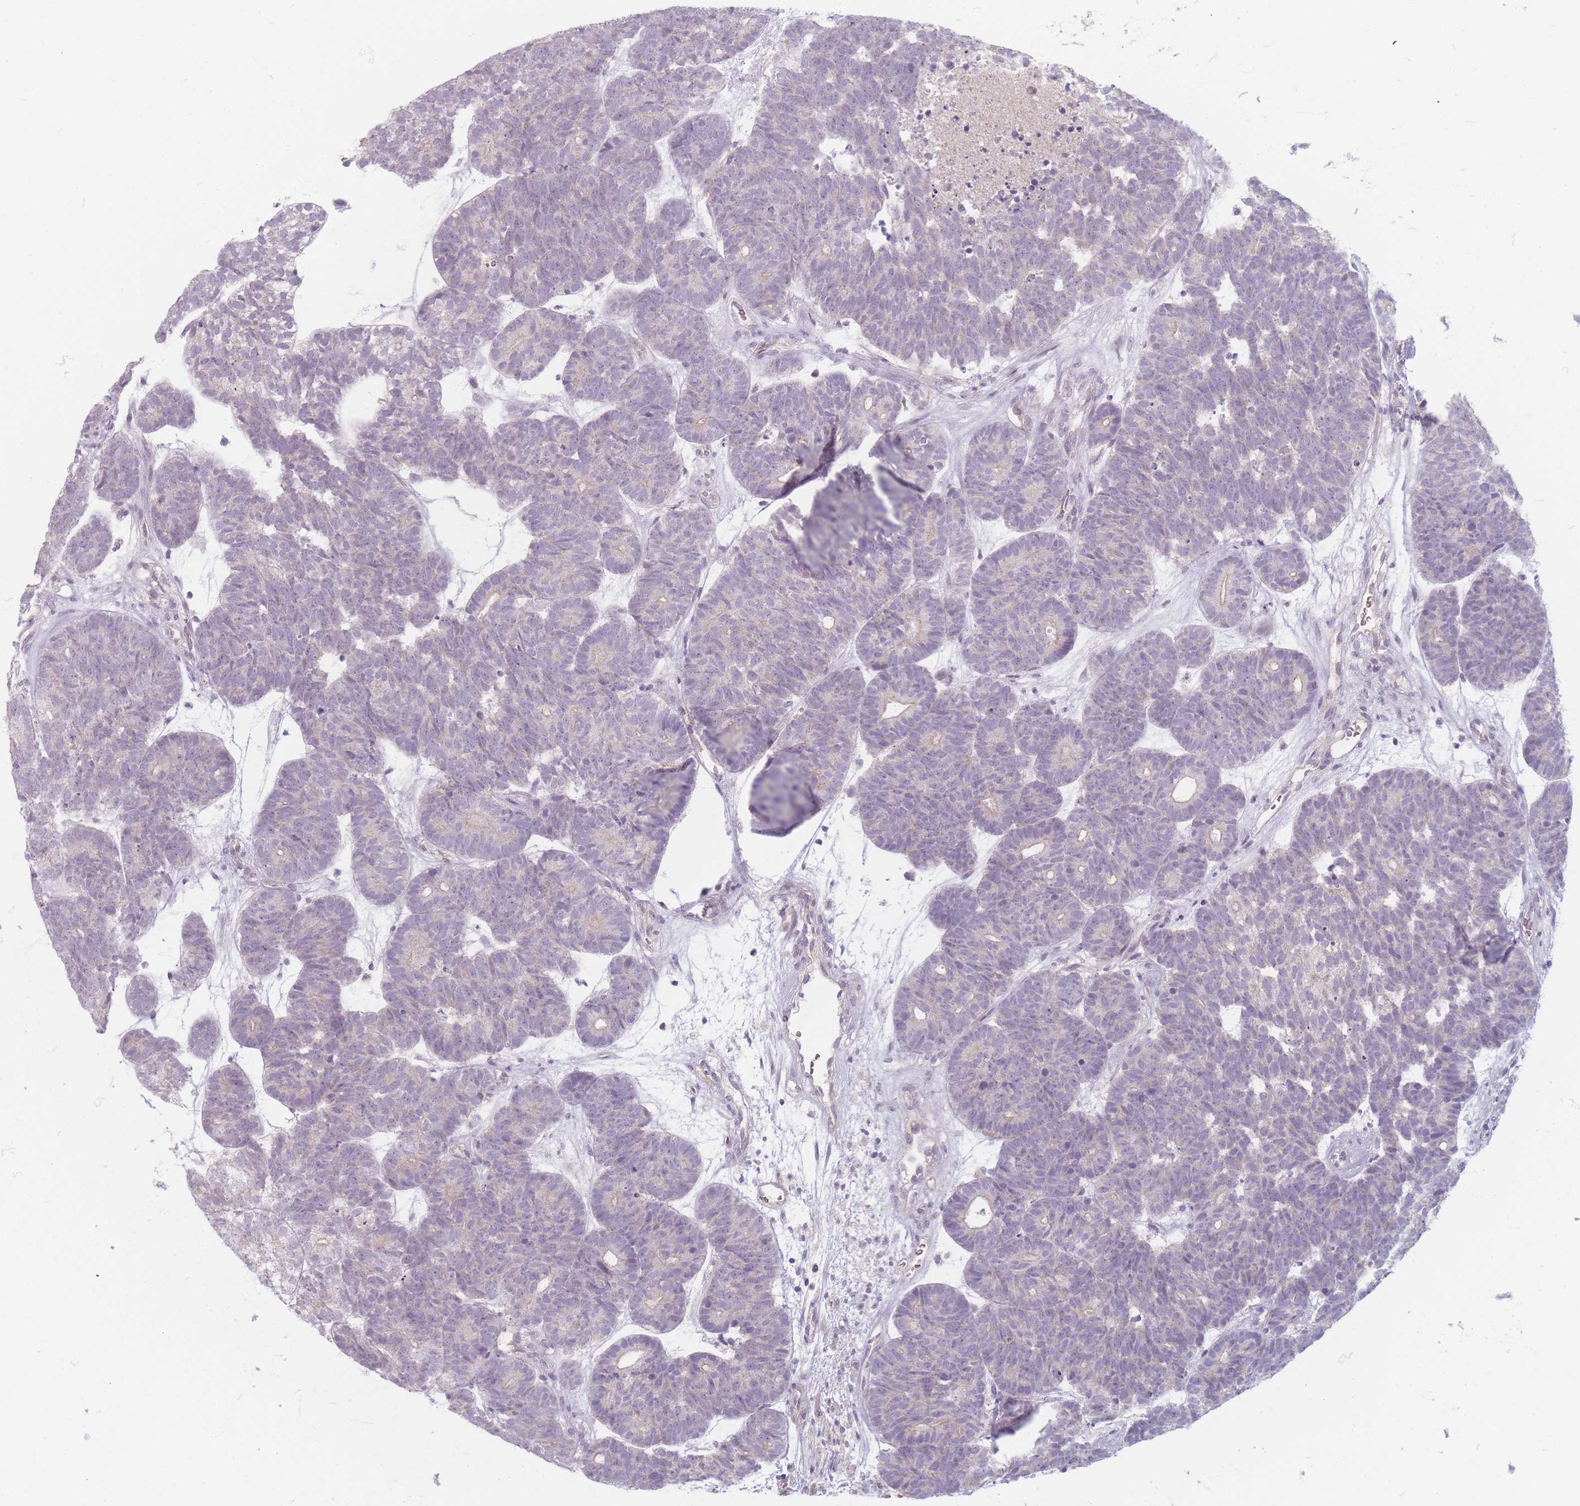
{"staining": {"intensity": "negative", "quantity": "none", "location": "none"}, "tissue": "head and neck cancer", "cell_type": "Tumor cells", "image_type": "cancer", "snomed": [{"axis": "morphology", "description": "Adenocarcinoma, NOS"}, {"axis": "topography", "description": "Head-Neck"}], "caption": "An immunohistochemistry histopathology image of head and neck cancer is shown. There is no staining in tumor cells of head and neck cancer.", "gene": "CHCHD7", "patient": {"sex": "female", "age": 81}}